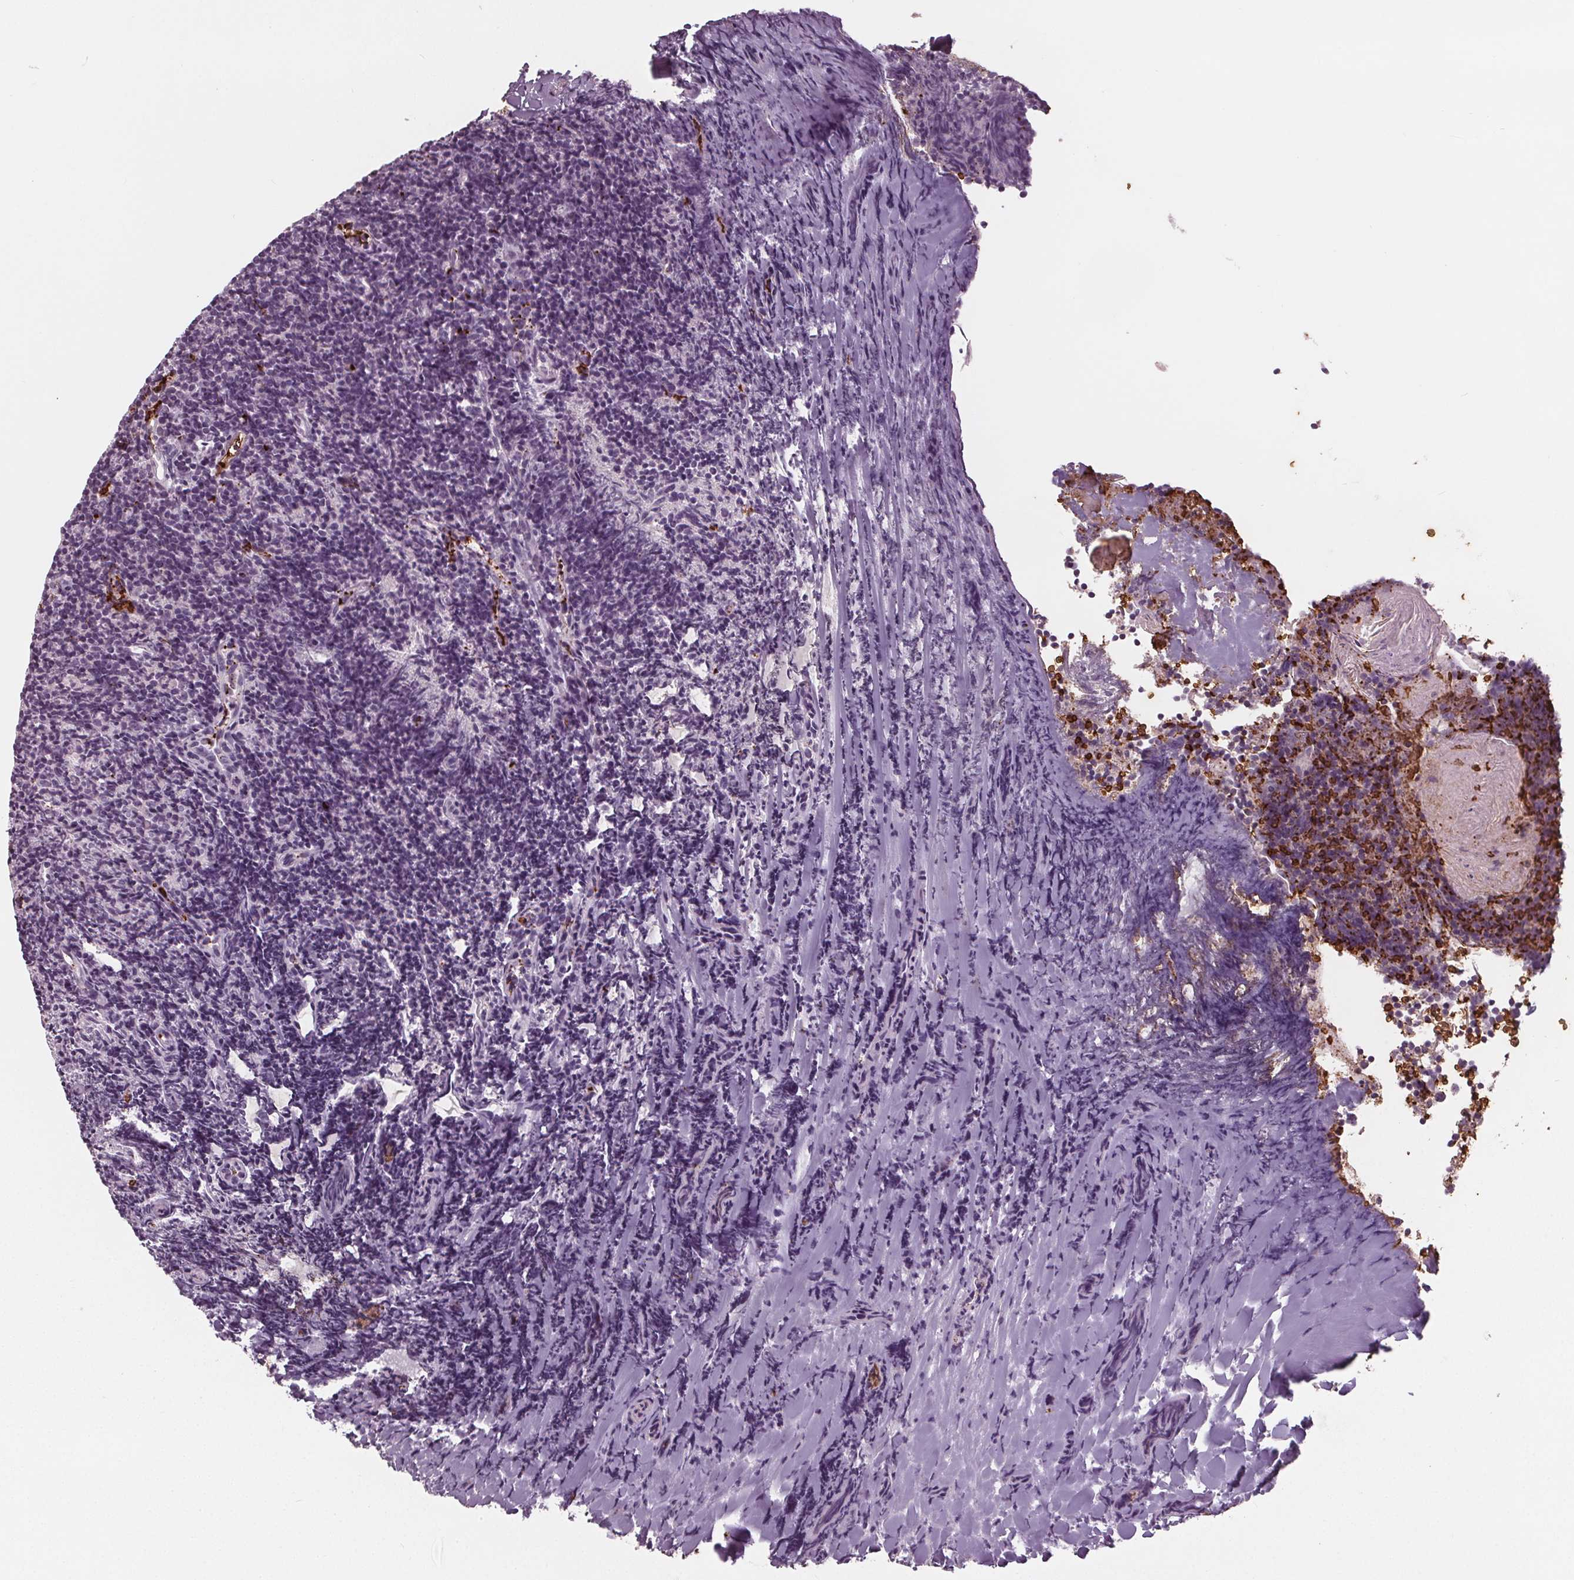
{"staining": {"intensity": "negative", "quantity": "none", "location": "none"}, "tissue": "tonsil", "cell_type": "Germinal center cells", "image_type": "normal", "snomed": [{"axis": "morphology", "description": "Normal tissue, NOS"}, {"axis": "topography", "description": "Tonsil"}], "caption": "Germinal center cells are negative for protein expression in unremarkable human tonsil. (Immunohistochemistry, brightfield microscopy, high magnification).", "gene": "SLC4A1", "patient": {"sex": "female", "age": 10}}